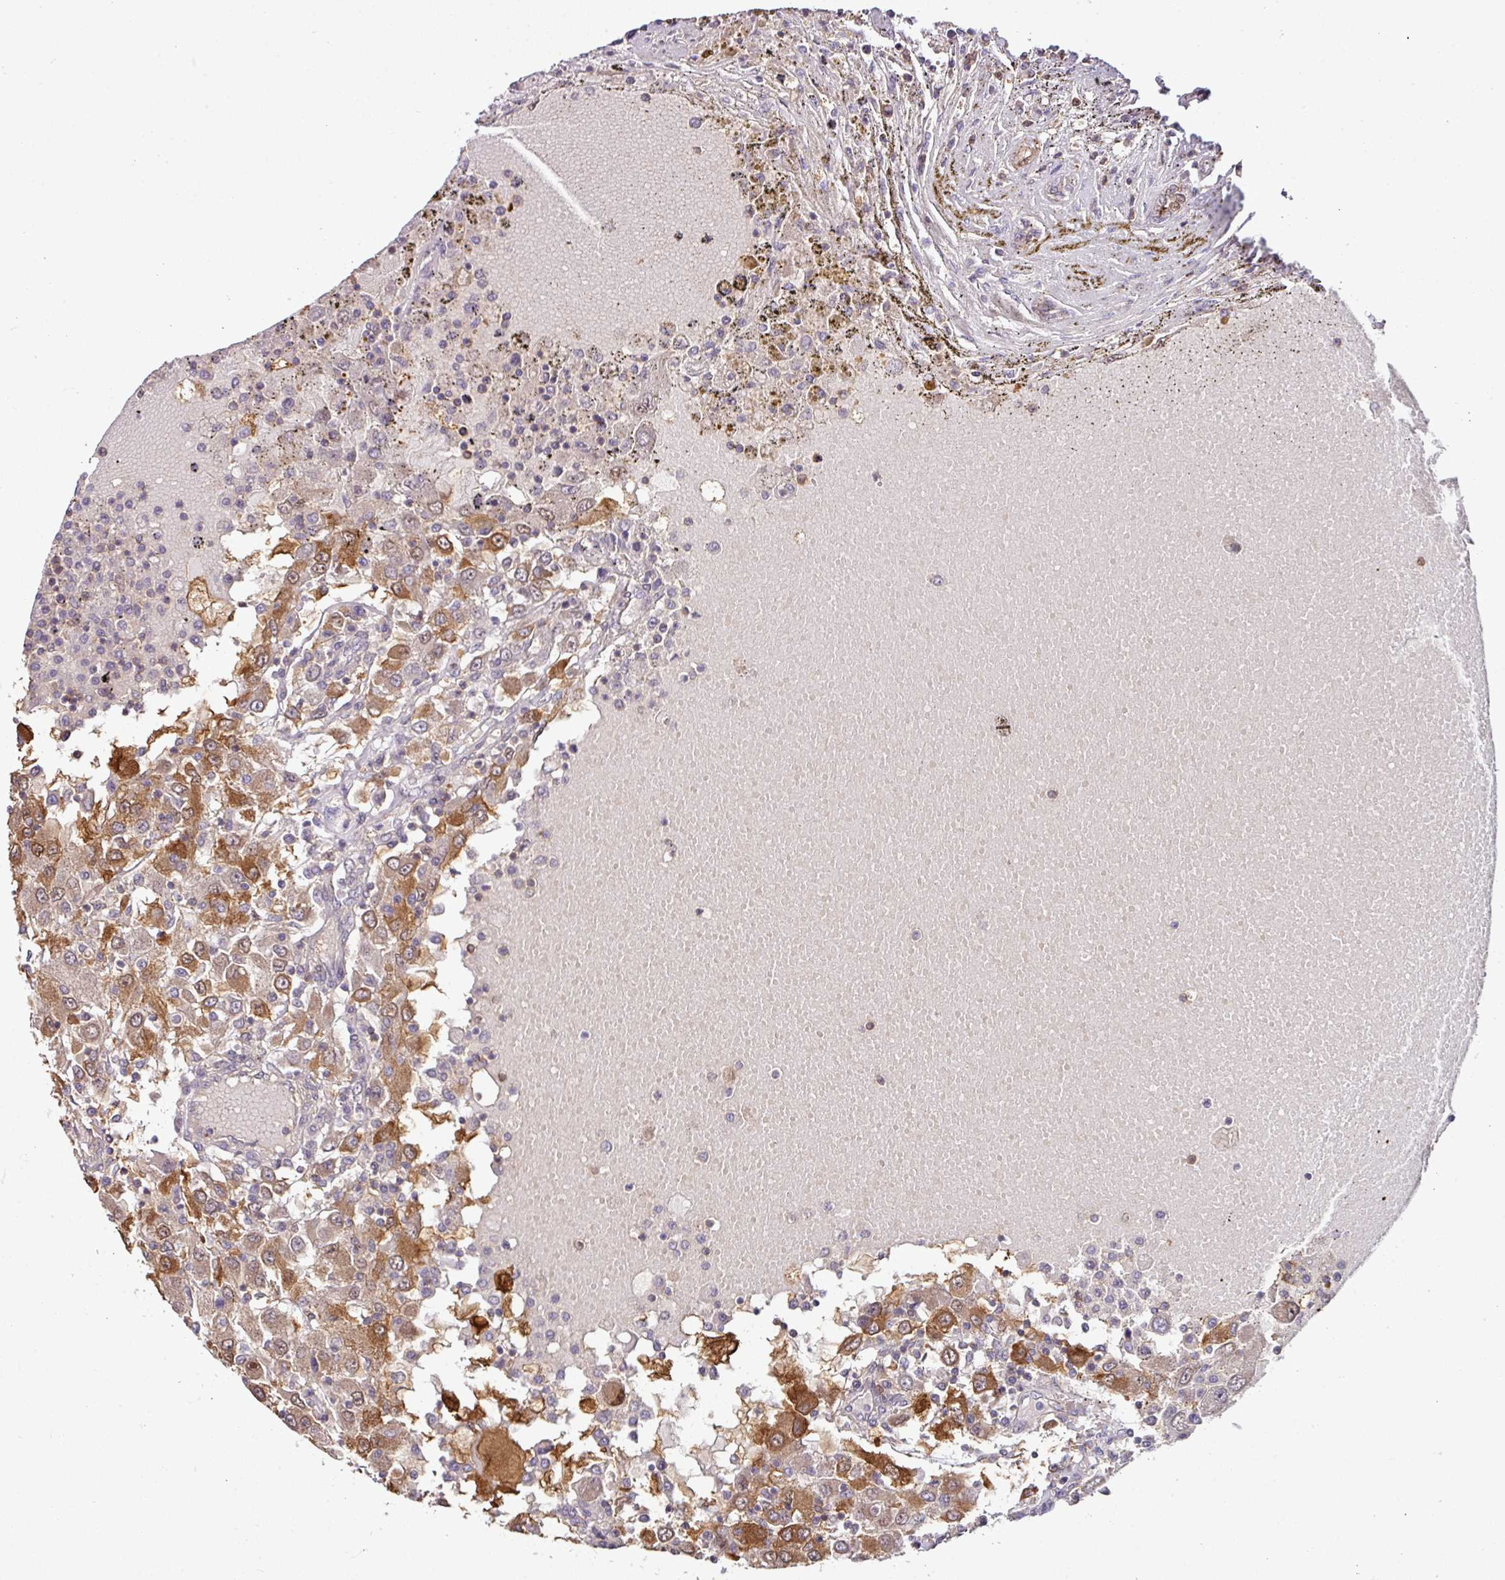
{"staining": {"intensity": "moderate", "quantity": "25%-75%", "location": "cytoplasmic/membranous"}, "tissue": "renal cancer", "cell_type": "Tumor cells", "image_type": "cancer", "snomed": [{"axis": "morphology", "description": "Adenocarcinoma, NOS"}, {"axis": "topography", "description": "Kidney"}], "caption": "Moderate cytoplasmic/membranous staining for a protein is appreciated in approximately 25%-75% of tumor cells of renal cancer (adenocarcinoma) using immunohistochemistry.", "gene": "SLAMF6", "patient": {"sex": "female", "age": 67}}